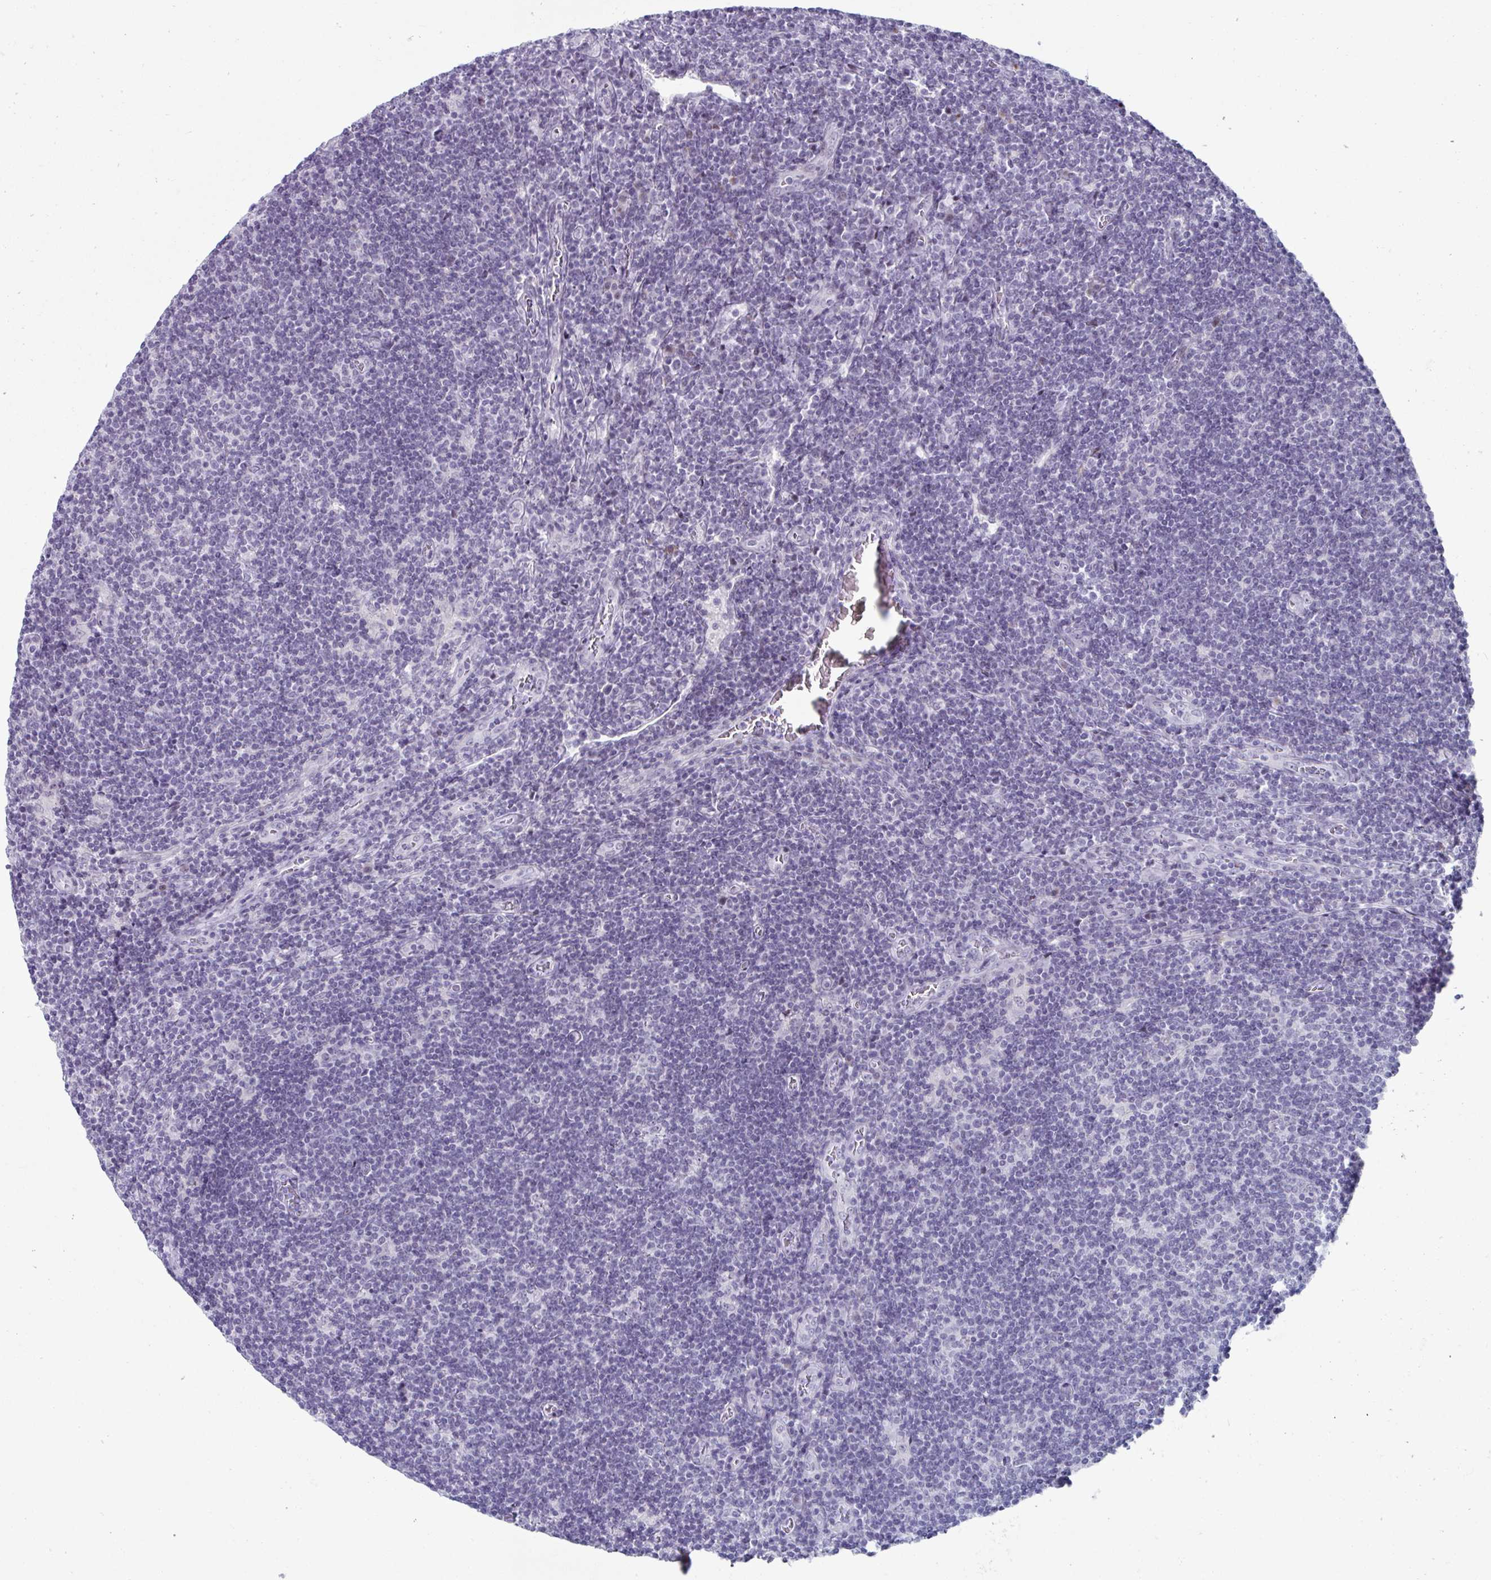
{"staining": {"intensity": "negative", "quantity": "none", "location": "none"}, "tissue": "lymphoma", "cell_type": "Tumor cells", "image_type": "cancer", "snomed": [{"axis": "morphology", "description": "Hodgkin's disease, NOS"}, {"axis": "topography", "description": "Lymph node"}], "caption": "Immunohistochemical staining of human lymphoma displays no significant positivity in tumor cells. (Brightfield microscopy of DAB IHC at high magnification).", "gene": "VSIG10L", "patient": {"sex": "male", "age": 40}}